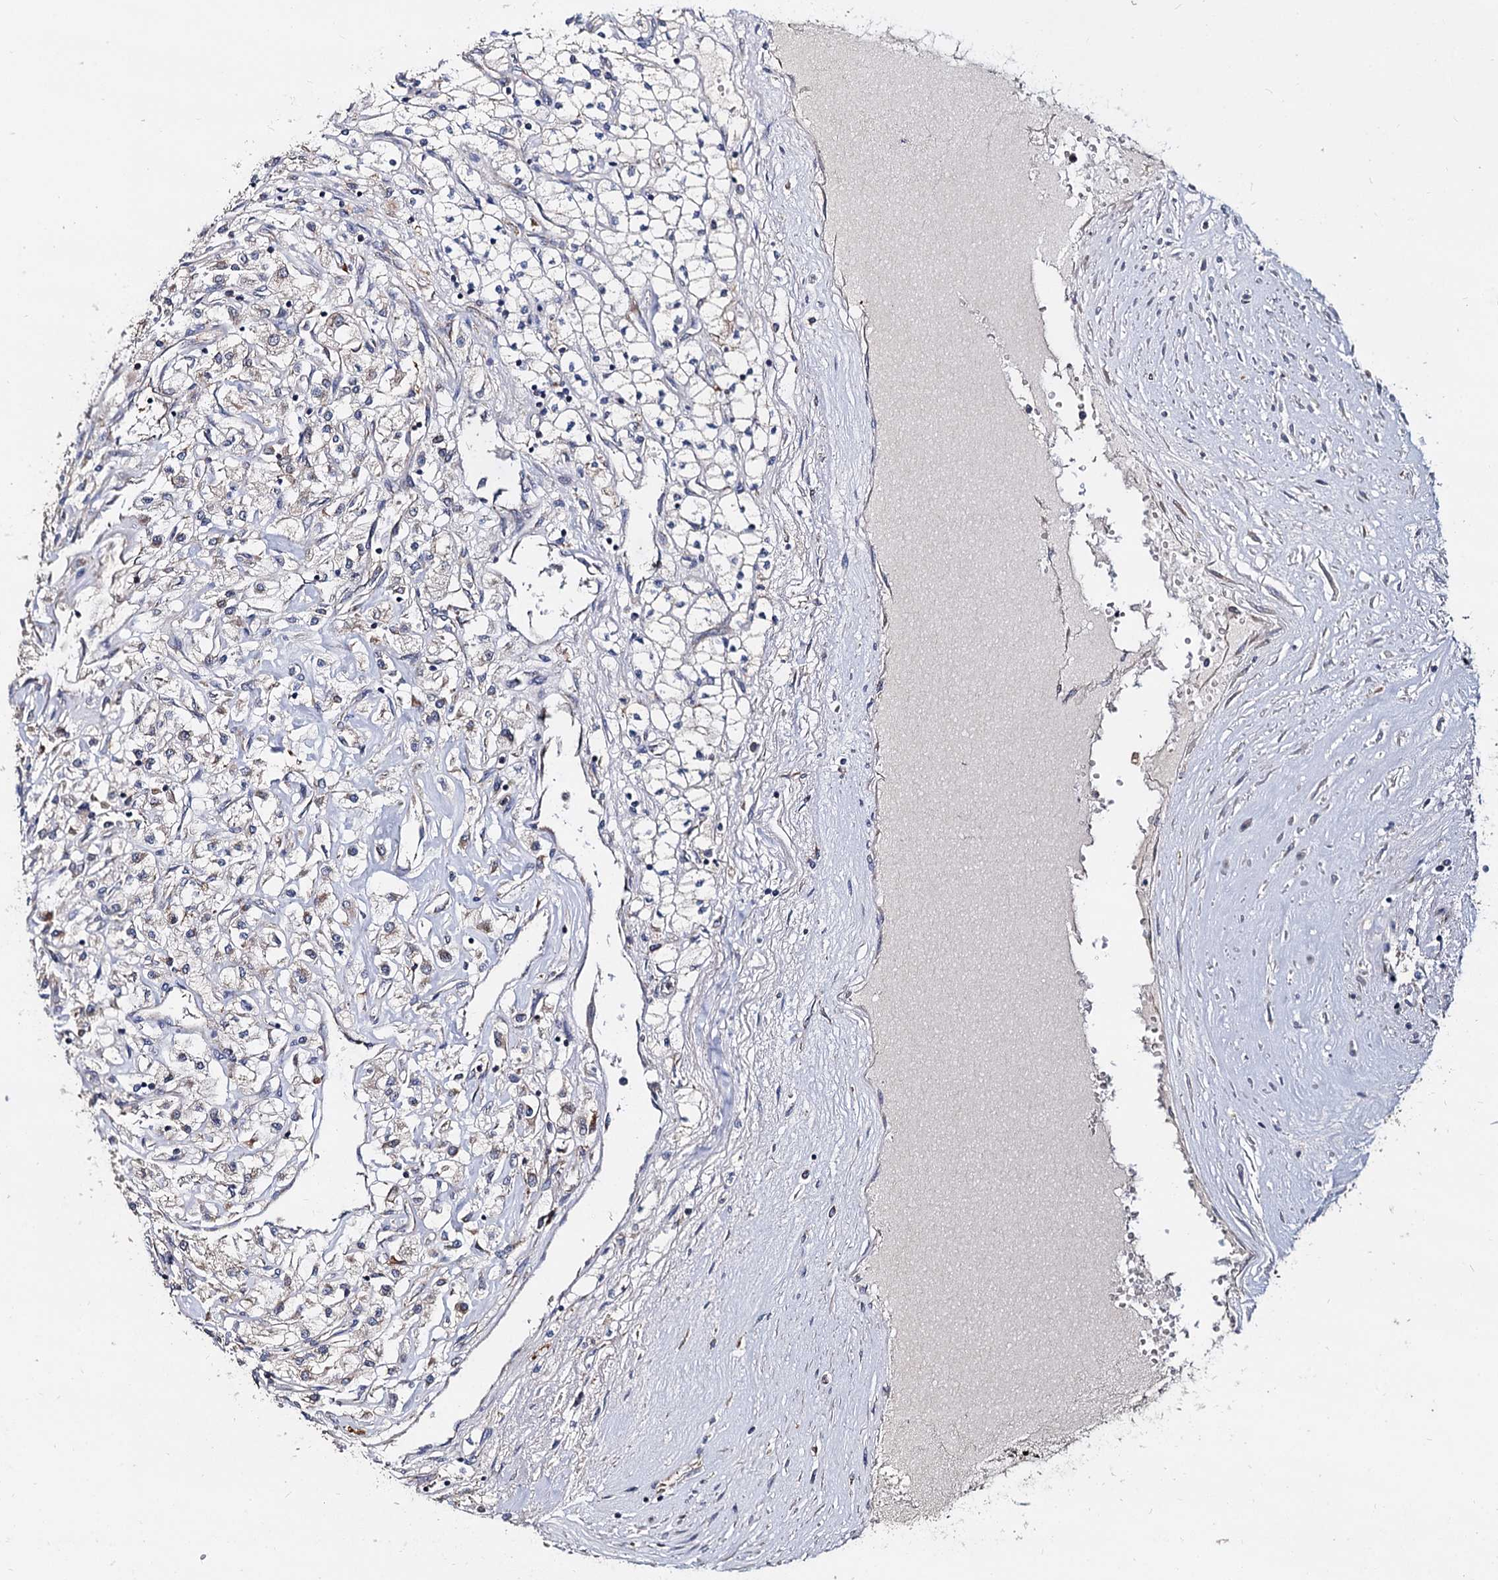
{"staining": {"intensity": "negative", "quantity": "none", "location": "none"}, "tissue": "renal cancer", "cell_type": "Tumor cells", "image_type": "cancer", "snomed": [{"axis": "morphology", "description": "Adenocarcinoma, NOS"}, {"axis": "topography", "description": "Kidney"}], "caption": "A micrograph of renal cancer (adenocarcinoma) stained for a protein exhibits no brown staining in tumor cells. (Stains: DAB immunohistochemistry (IHC) with hematoxylin counter stain, Microscopy: brightfield microscopy at high magnification).", "gene": "WWC3", "patient": {"sex": "male", "age": 80}}